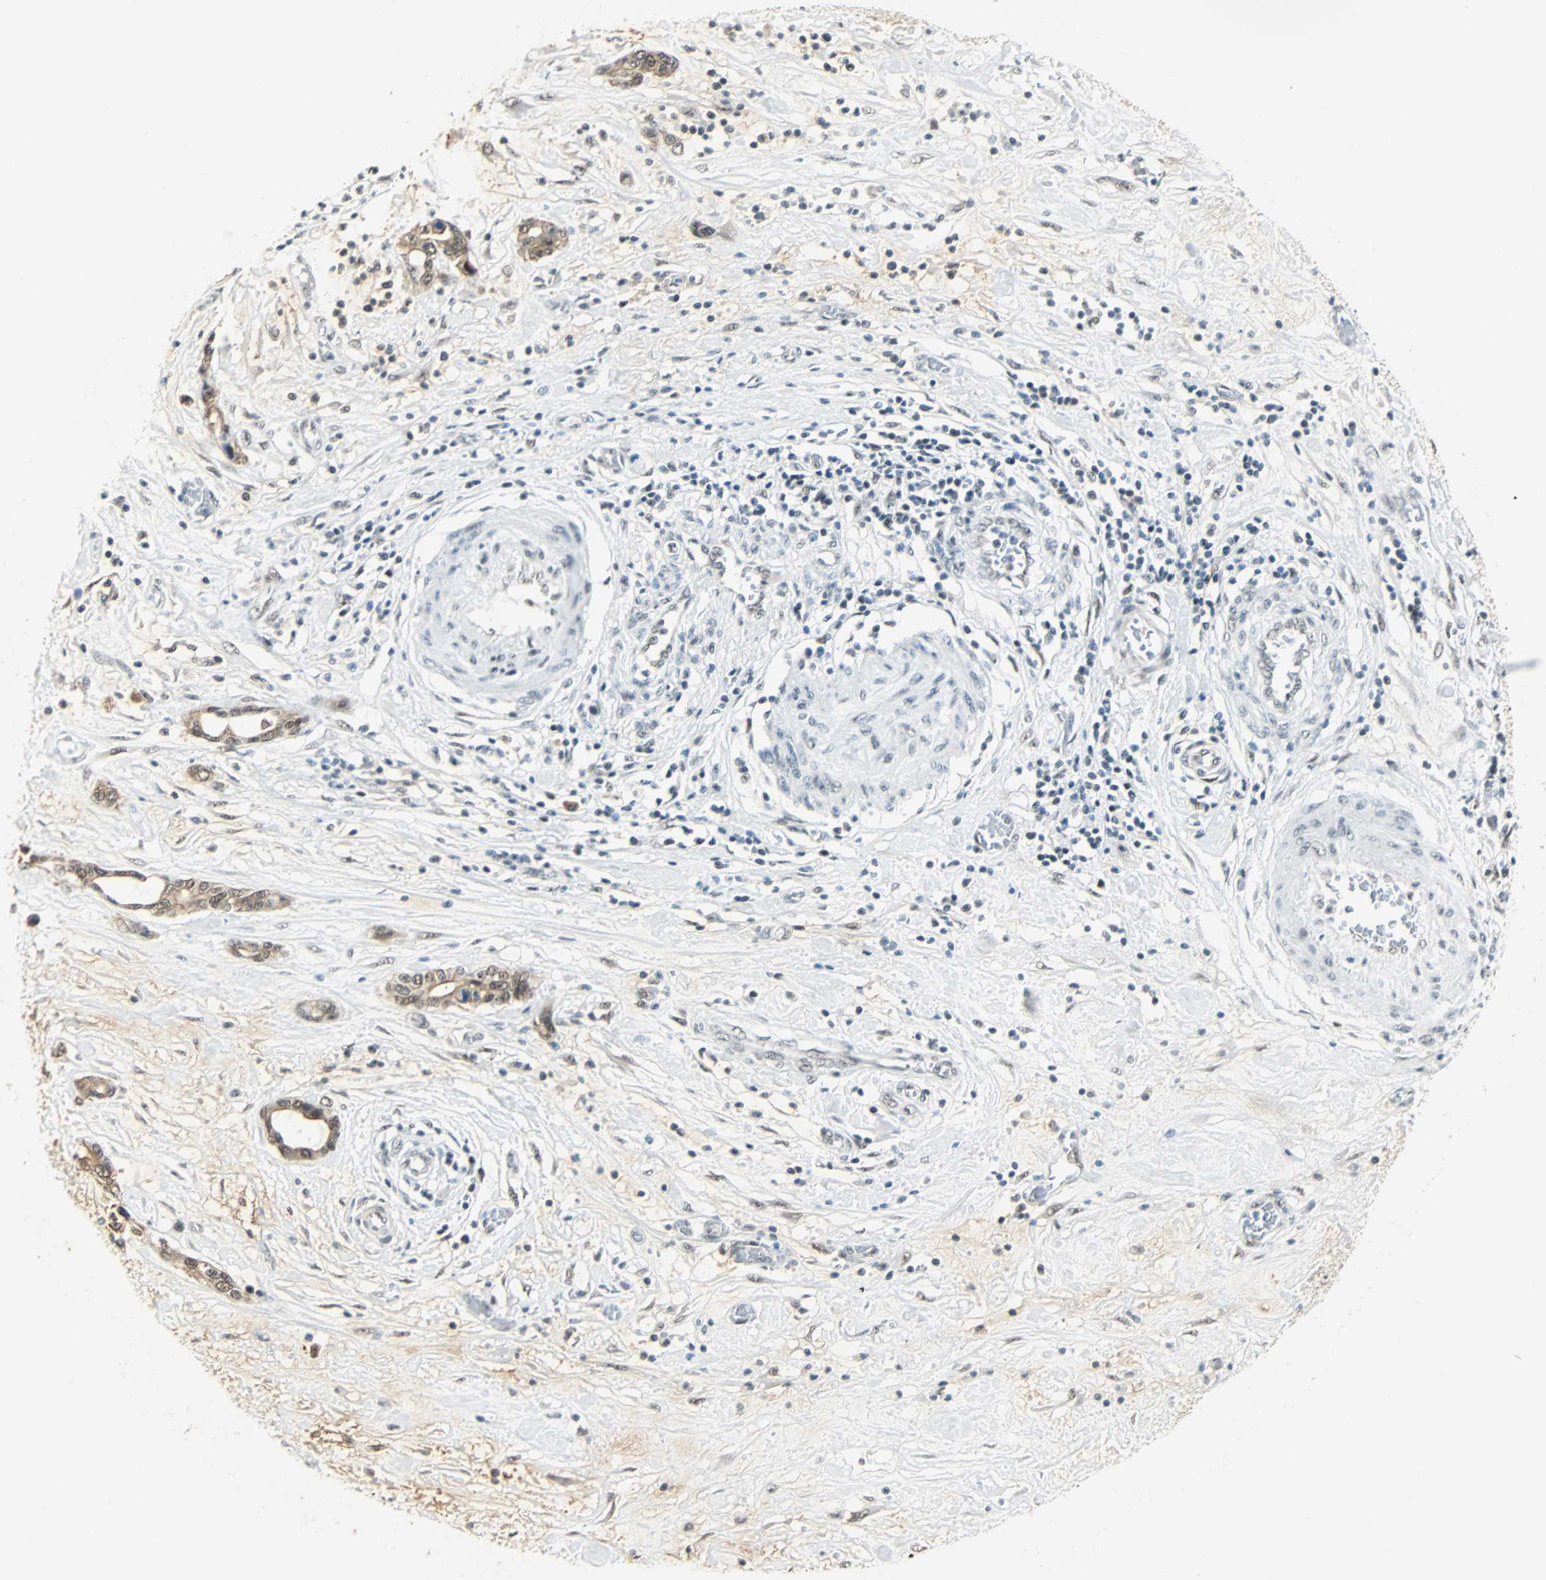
{"staining": {"intensity": "moderate", "quantity": ">75%", "location": "cytoplasmic/membranous,nuclear"}, "tissue": "pancreatic cancer", "cell_type": "Tumor cells", "image_type": "cancer", "snomed": [{"axis": "morphology", "description": "Adenocarcinoma, NOS"}, {"axis": "topography", "description": "Pancreas"}], "caption": "This image displays immunohistochemistry (IHC) staining of human pancreatic cancer (adenocarcinoma), with medium moderate cytoplasmic/membranous and nuclear staining in about >75% of tumor cells.", "gene": "NELFE", "patient": {"sex": "female", "age": 57}}